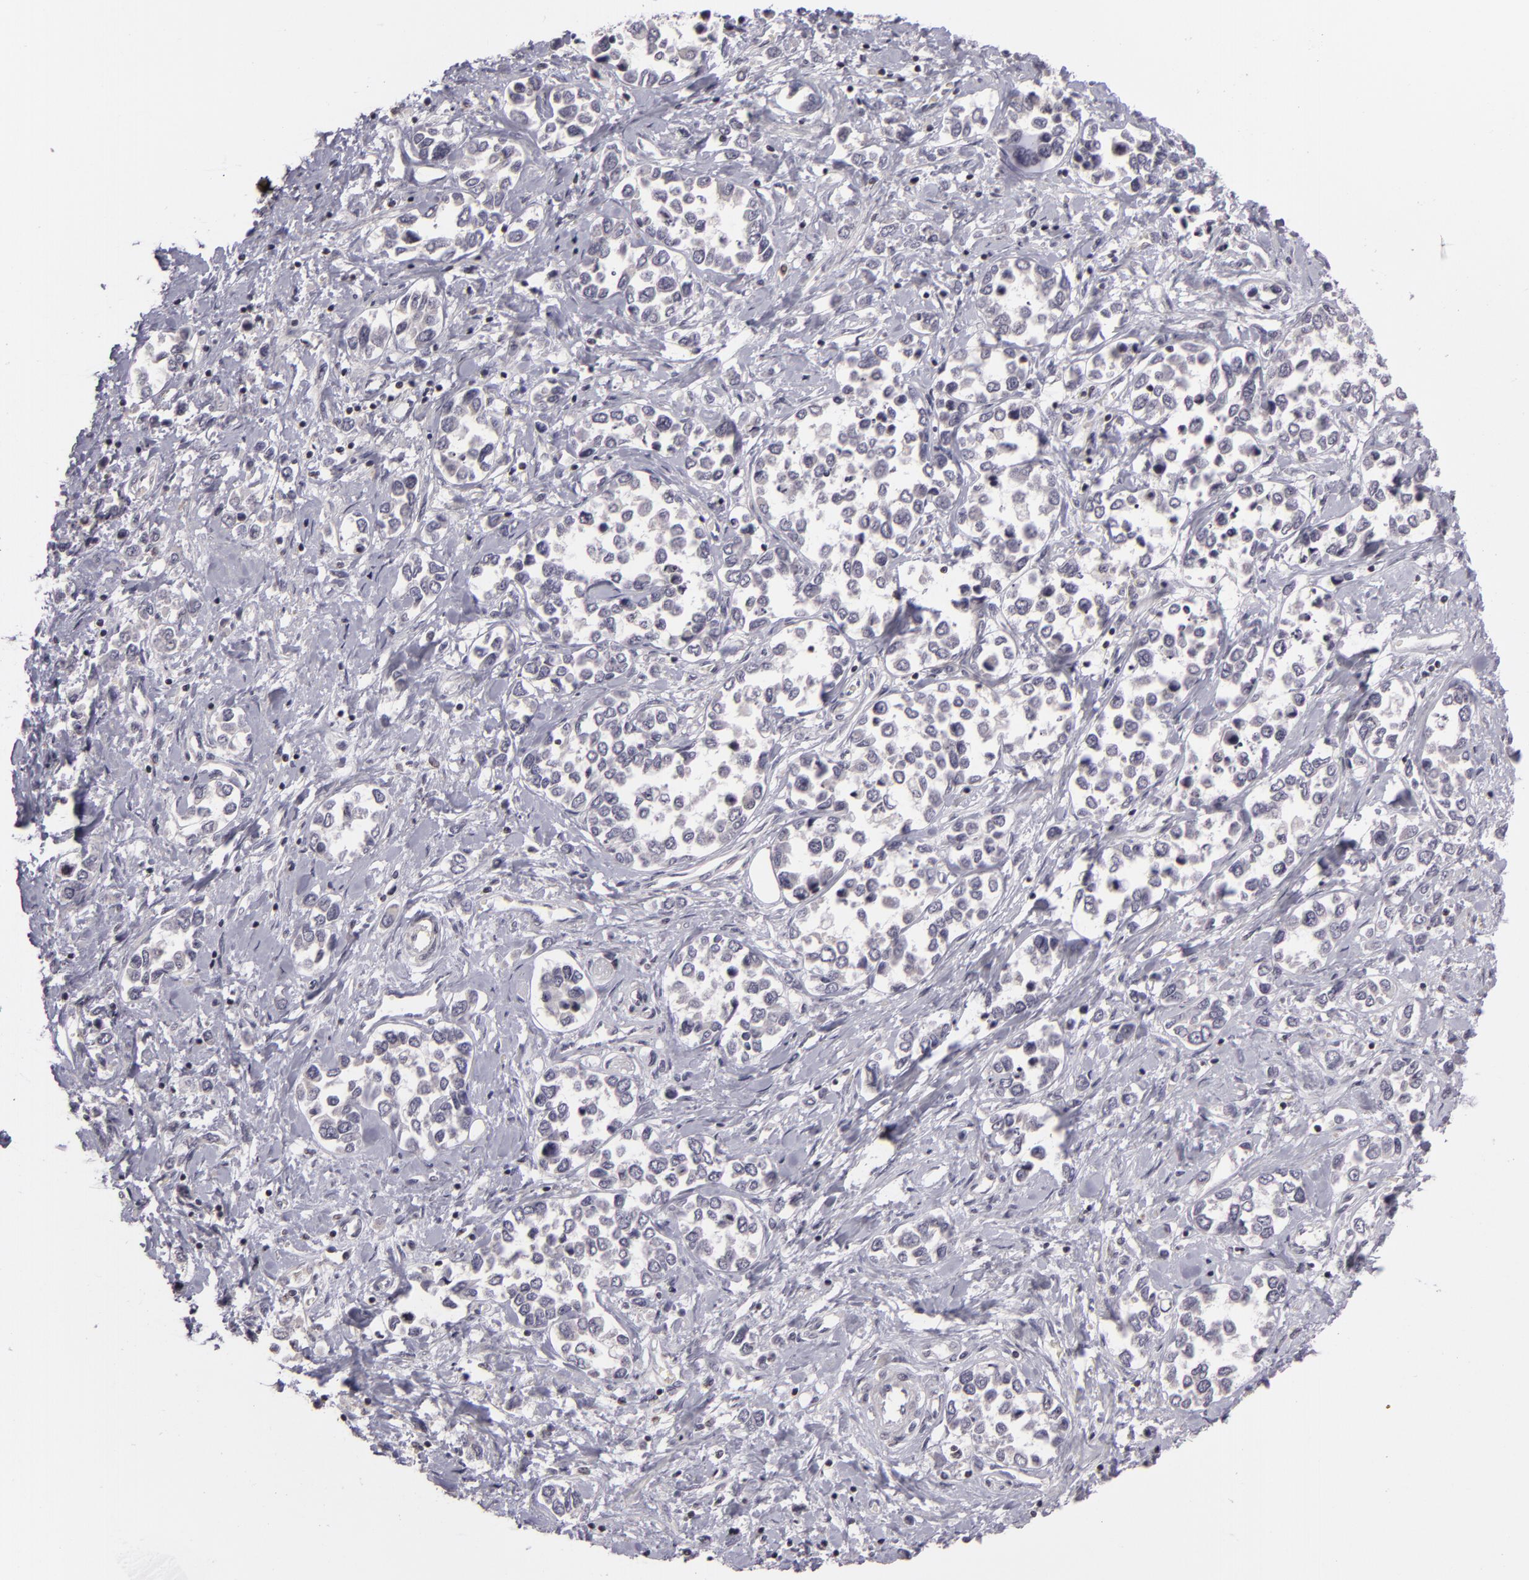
{"staining": {"intensity": "negative", "quantity": "none", "location": "none"}, "tissue": "stomach cancer", "cell_type": "Tumor cells", "image_type": "cancer", "snomed": [{"axis": "morphology", "description": "Adenocarcinoma, NOS"}, {"axis": "topography", "description": "Stomach, upper"}], "caption": "Immunohistochemistry micrograph of neoplastic tissue: human stomach cancer (adenocarcinoma) stained with DAB (3,3'-diaminobenzidine) exhibits no significant protein expression in tumor cells. (DAB immunohistochemistry, high magnification).", "gene": "AKAP6", "patient": {"sex": "male", "age": 76}}